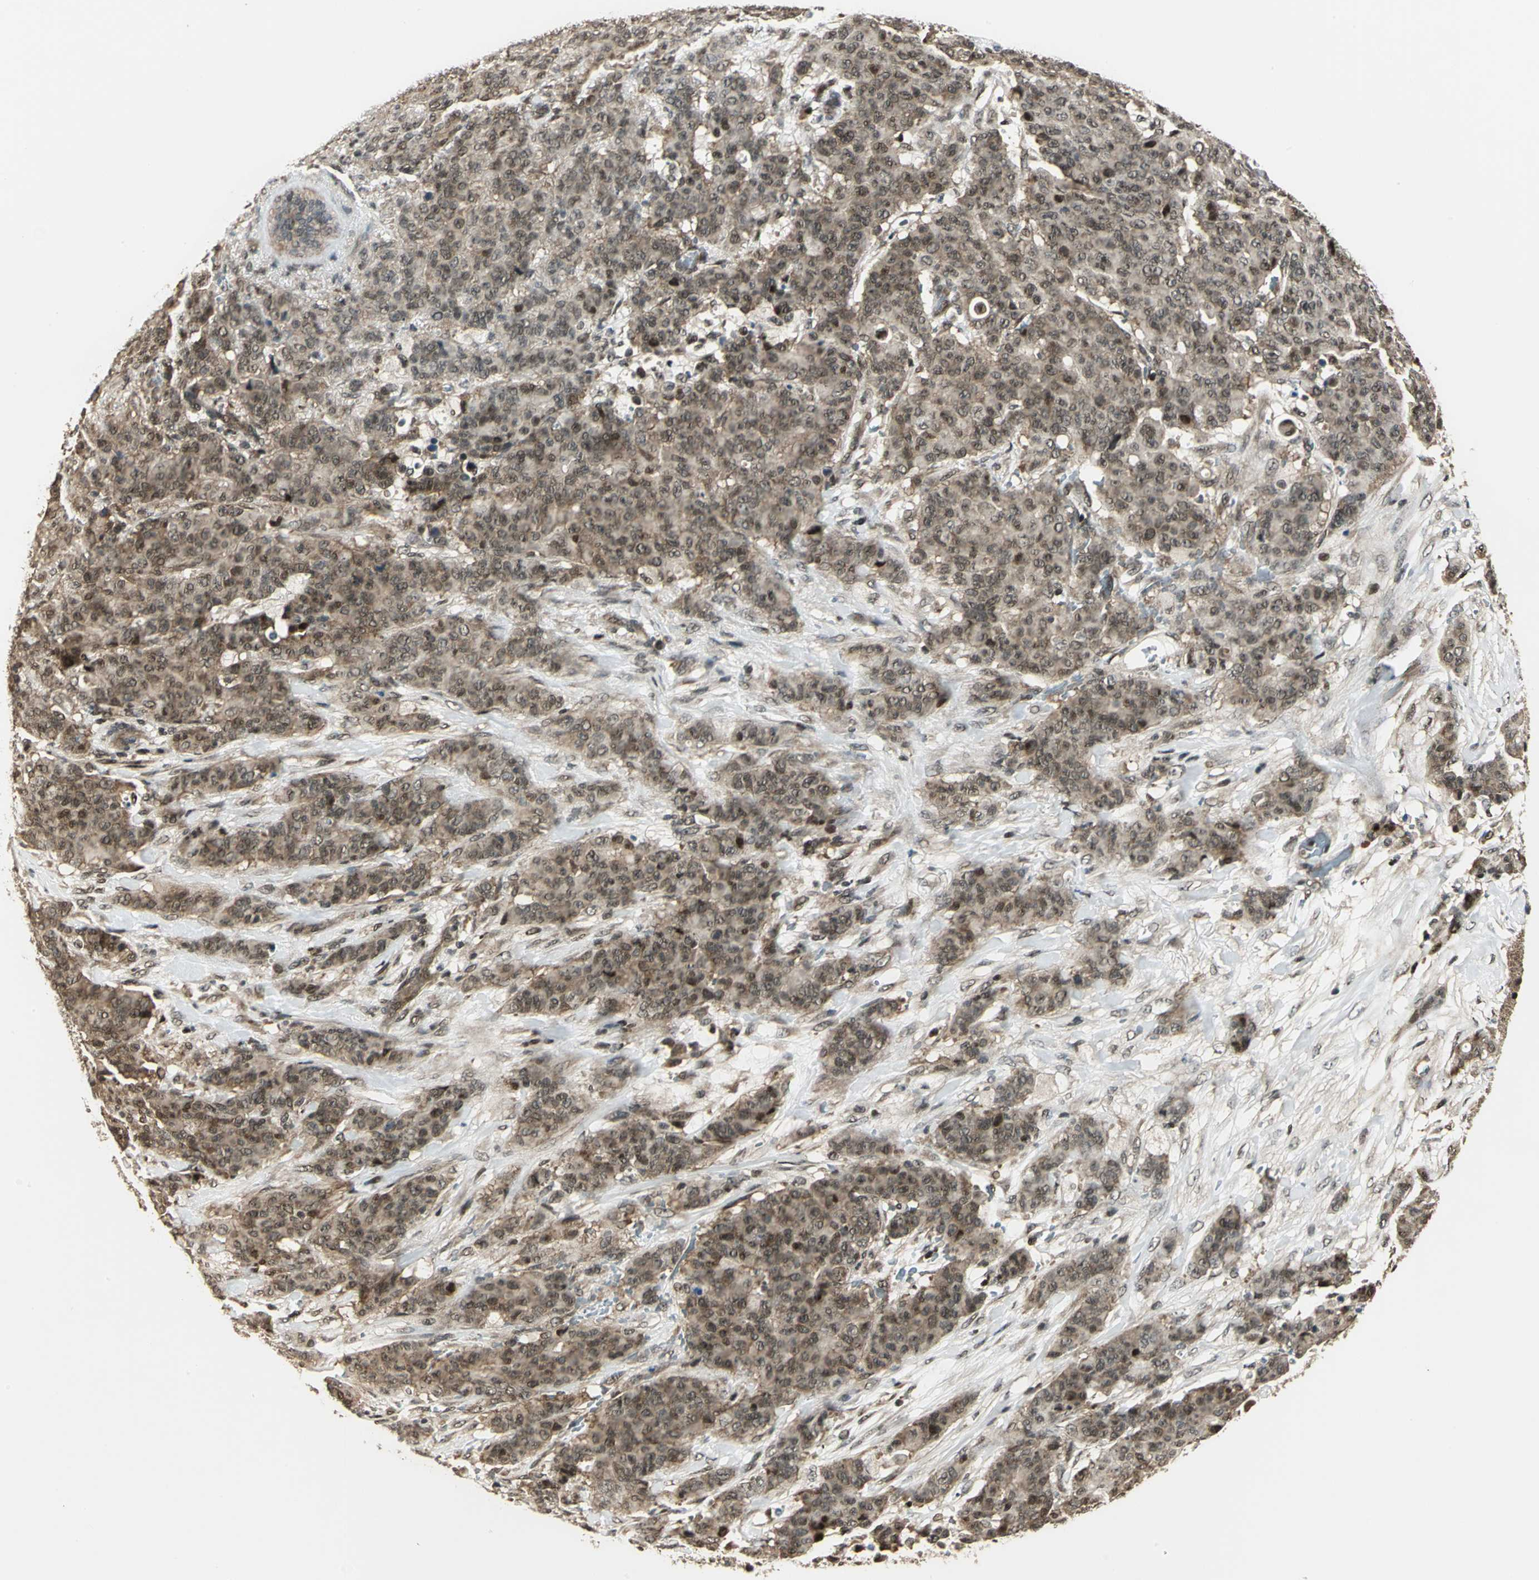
{"staining": {"intensity": "weak", "quantity": ">75%", "location": "cytoplasmic/membranous,nuclear"}, "tissue": "breast cancer", "cell_type": "Tumor cells", "image_type": "cancer", "snomed": [{"axis": "morphology", "description": "Duct carcinoma"}, {"axis": "topography", "description": "Breast"}], "caption": "A micrograph of human intraductal carcinoma (breast) stained for a protein reveals weak cytoplasmic/membranous and nuclear brown staining in tumor cells. Using DAB (3,3'-diaminobenzidine) (brown) and hematoxylin (blue) stains, captured at high magnification using brightfield microscopy.", "gene": "PSMC3", "patient": {"sex": "female", "age": 40}}